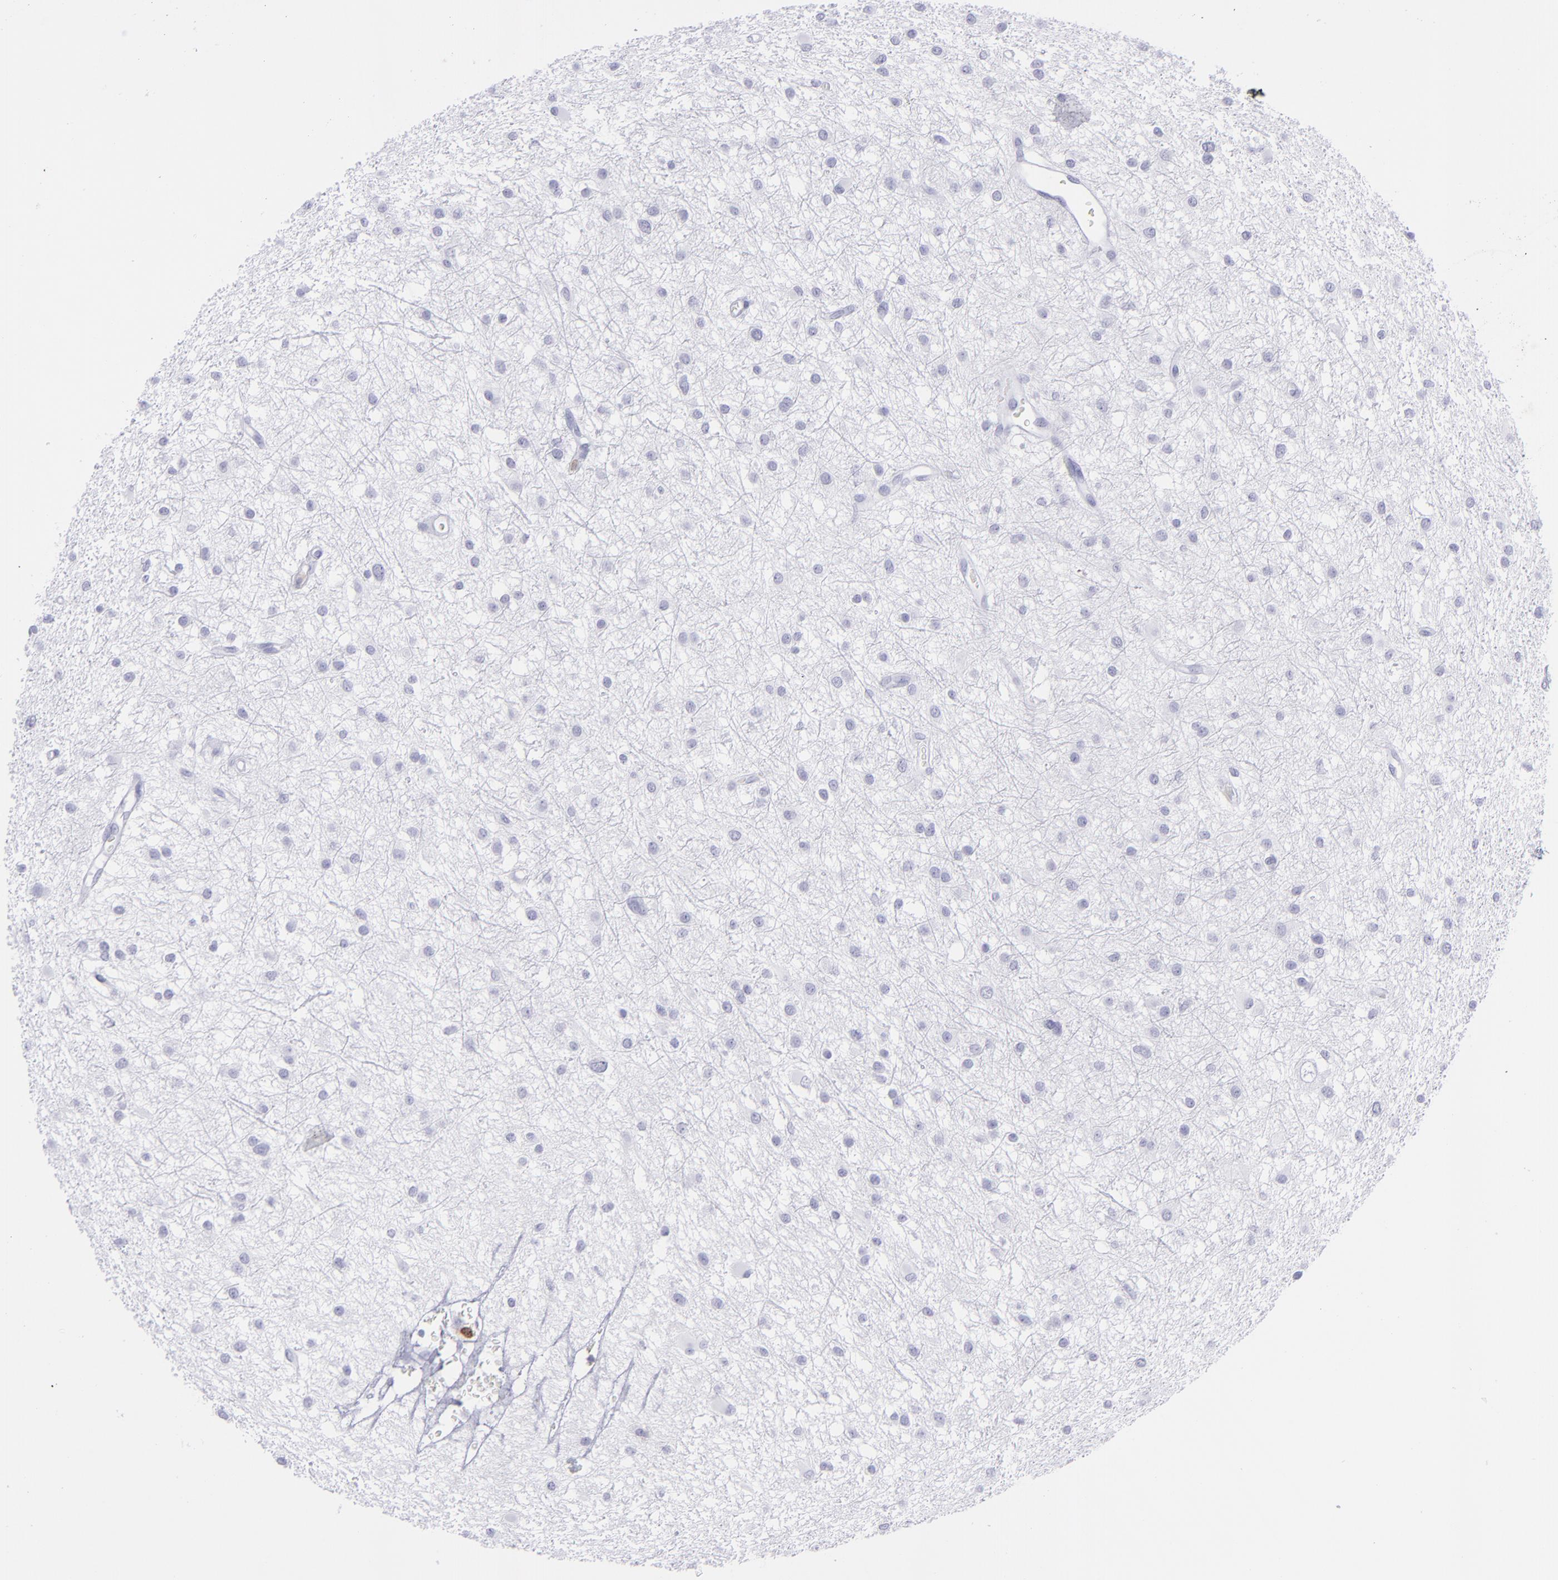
{"staining": {"intensity": "negative", "quantity": "none", "location": "none"}, "tissue": "glioma", "cell_type": "Tumor cells", "image_type": "cancer", "snomed": [{"axis": "morphology", "description": "Glioma, malignant, Low grade"}, {"axis": "topography", "description": "Brain"}], "caption": "Tumor cells are negative for protein expression in human malignant glioma (low-grade).", "gene": "SELPLG", "patient": {"sex": "female", "age": 36}}